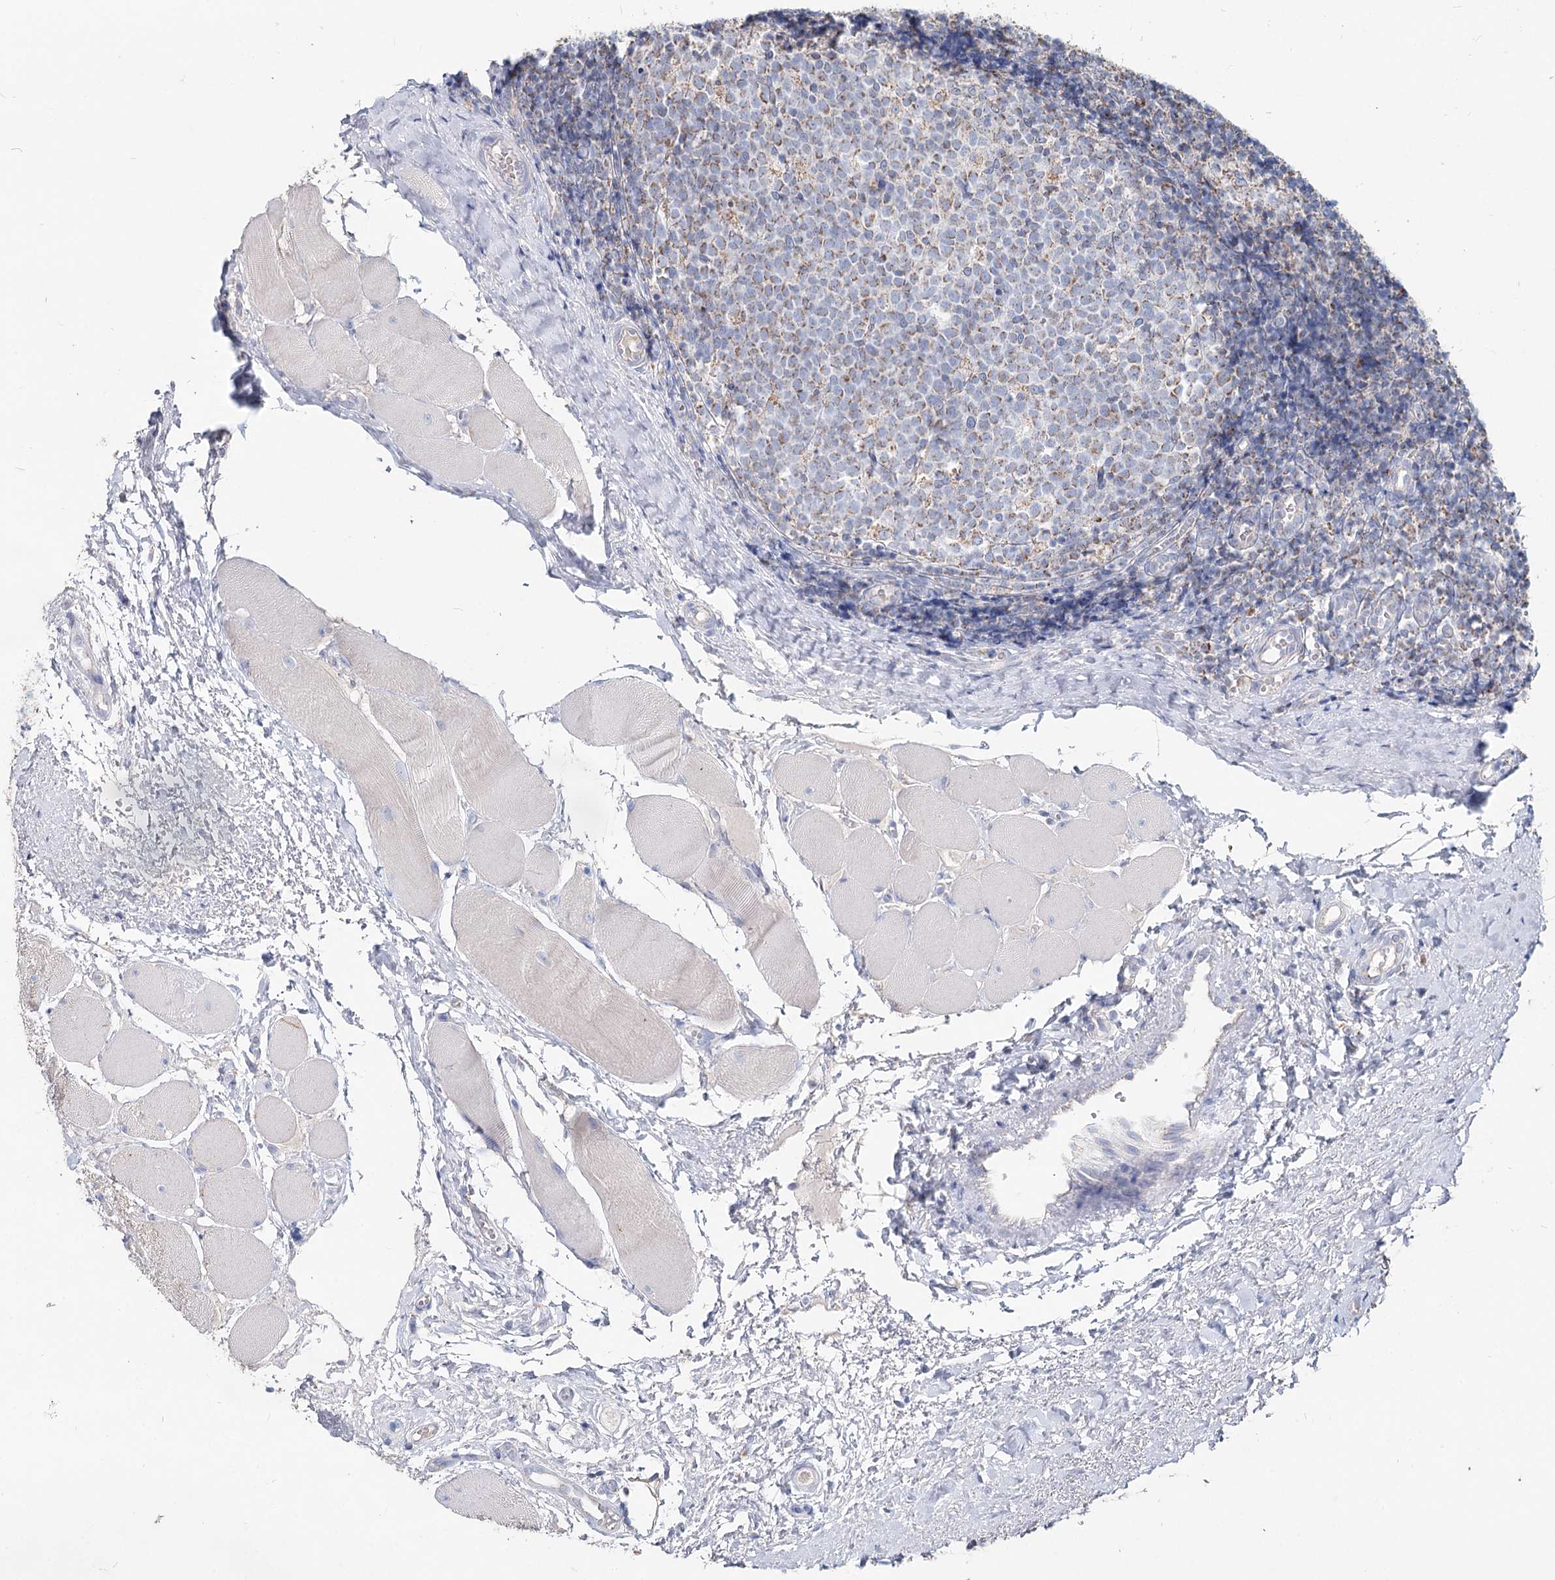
{"staining": {"intensity": "weak", "quantity": "25%-75%", "location": "cytoplasmic/membranous"}, "tissue": "tonsil", "cell_type": "Germinal center cells", "image_type": "normal", "snomed": [{"axis": "morphology", "description": "Normal tissue, NOS"}, {"axis": "topography", "description": "Tonsil"}], "caption": "Immunohistochemical staining of benign human tonsil reveals weak cytoplasmic/membranous protein expression in about 25%-75% of germinal center cells.", "gene": "MCCC2", "patient": {"sex": "female", "age": 19}}